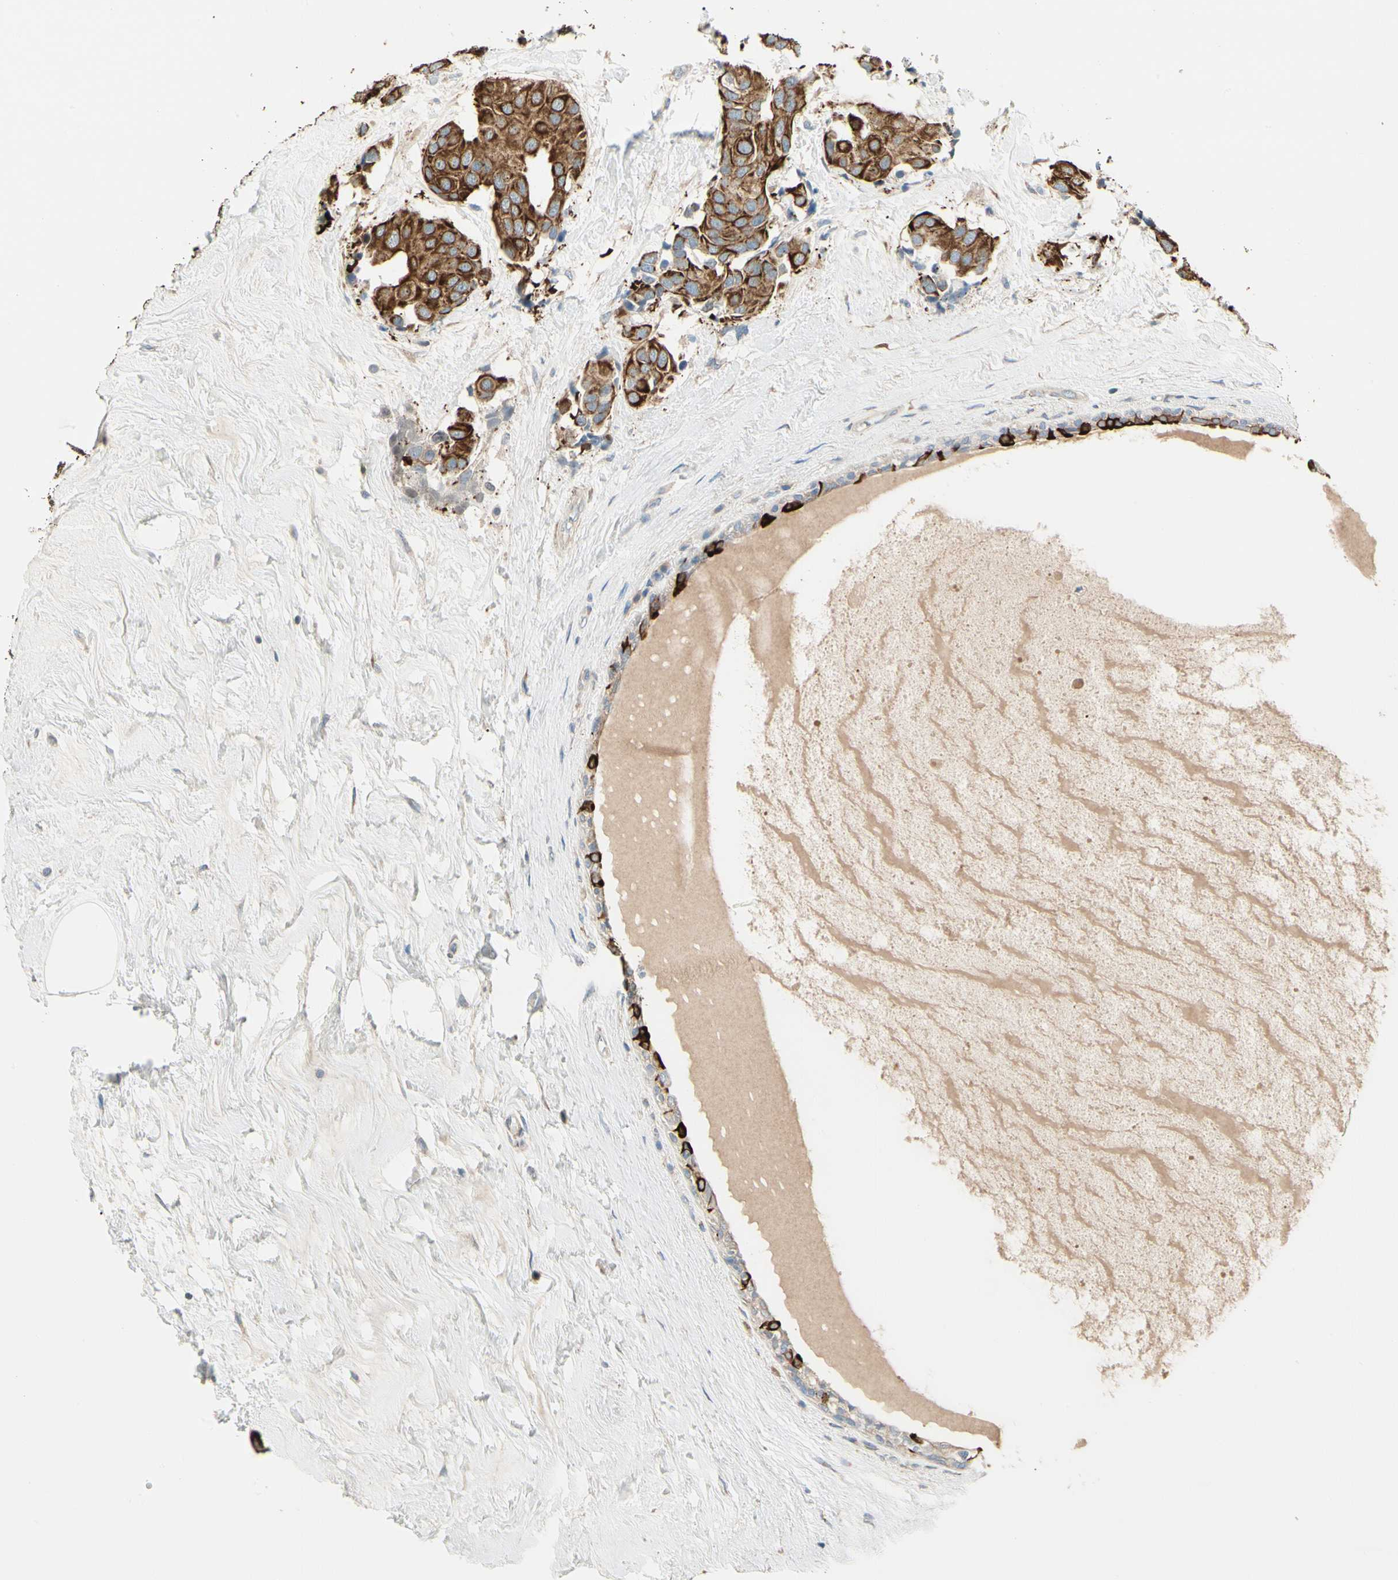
{"staining": {"intensity": "strong", "quantity": ">75%", "location": "cytoplasmic/membranous"}, "tissue": "breast cancer", "cell_type": "Tumor cells", "image_type": "cancer", "snomed": [{"axis": "morphology", "description": "Normal tissue, NOS"}, {"axis": "morphology", "description": "Duct carcinoma"}, {"axis": "topography", "description": "Breast"}], "caption": "DAB (3,3'-diaminobenzidine) immunohistochemical staining of intraductal carcinoma (breast) exhibits strong cytoplasmic/membranous protein expression in approximately >75% of tumor cells.", "gene": "DUSP12", "patient": {"sex": "female", "age": 39}}